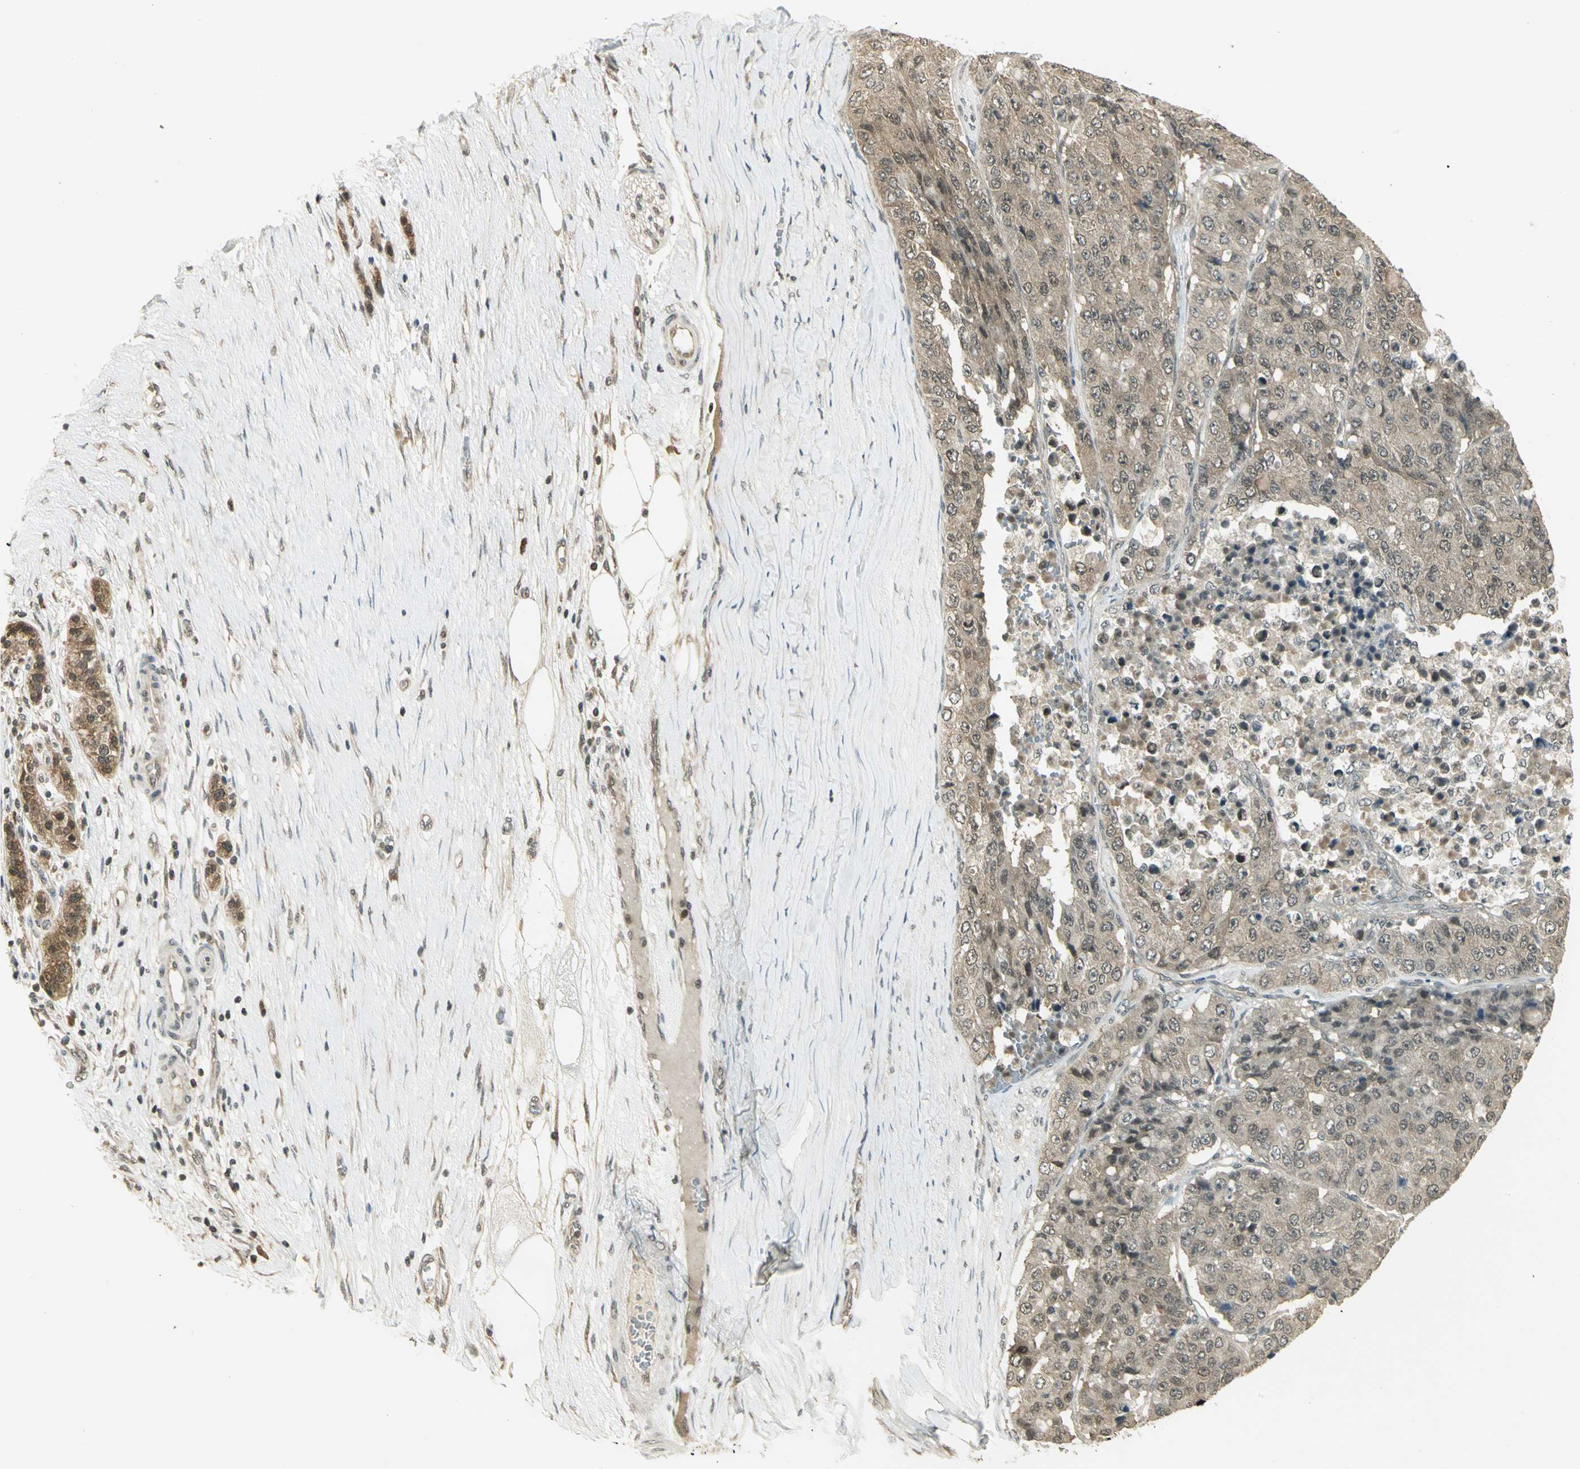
{"staining": {"intensity": "weak", "quantity": ">75%", "location": "cytoplasmic/membranous"}, "tissue": "pancreatic cancer", "cell_type": "Tumor cells", "image_type": "cancer", "snomed": [{"axis": "morphology", "description": "Adenocarcinoma, NOS"}, {"axis": "topography", "description": "Pancreas"}], "caption": "A histopathology image of human pancreatic cancer stained for a protein reveals weak cytoplasmic/membranous brown staining in tumor cells. (DAB IHC, brown staining for protein, blue staining for nuclei).", "gene": "CDC34", "patient": {"sex": "male", "age": 50}}